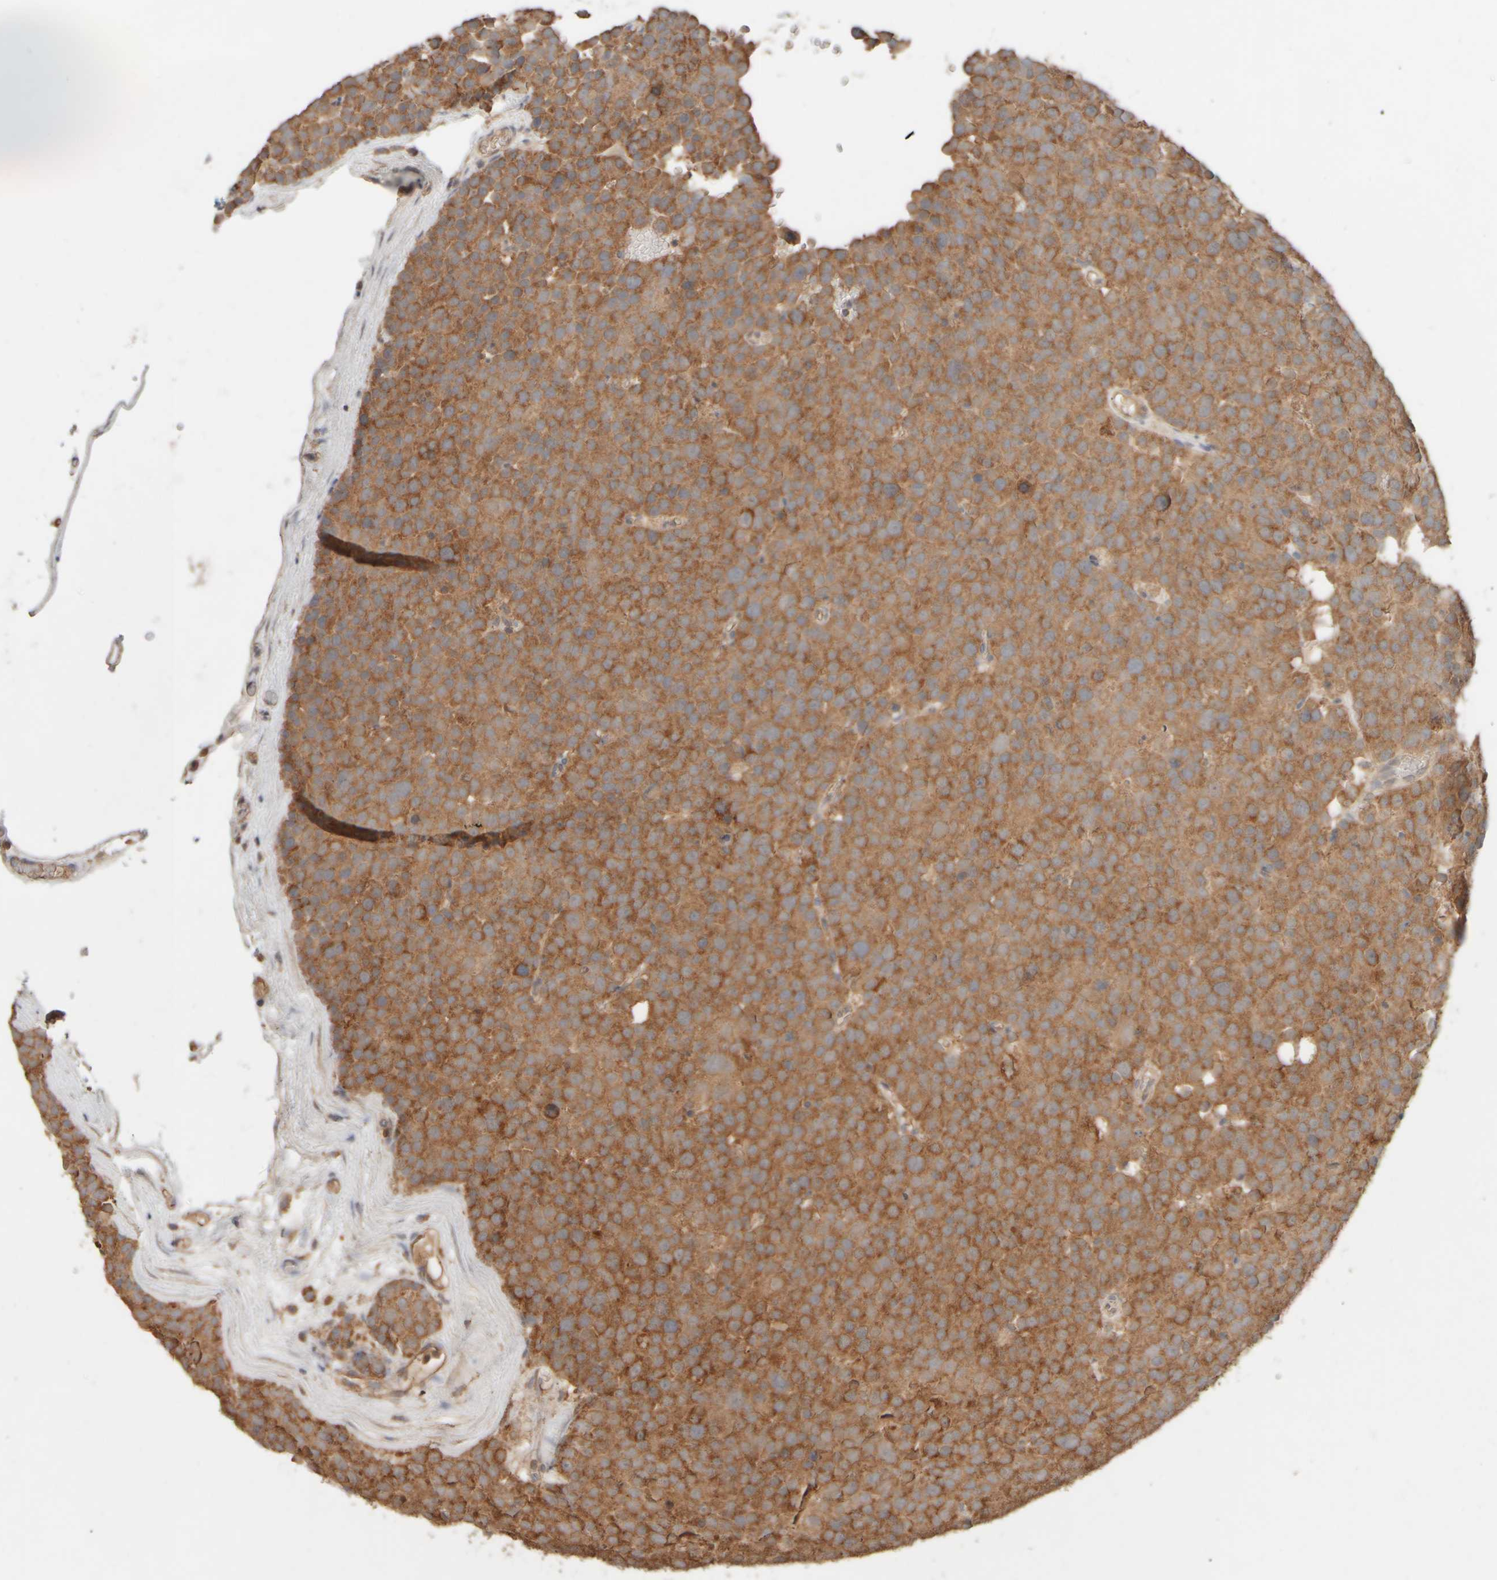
{"staining": {"intensity": "moderate", "quantity": ">75%", "location": "cytoplasmic/membranous"}, "tissue": "testis cancer", "cell_type": "Tumor cells", "image_type": "cancer", "snomed": [{"axis": "morphology", "description": "Seminoma, NOS"}, {"axis": "topography", "description": "Testis"}], "caption": "Protein staining of testis seminoma tissue demonstrates moderate cytoplasmic/membranous staining in about >75% of tumor cells. (brown staining indicates protein expression, while blue staining denotes nuclei).", "gene": "EIF2B3", "patient": {"sex": "male", "age": 71}}